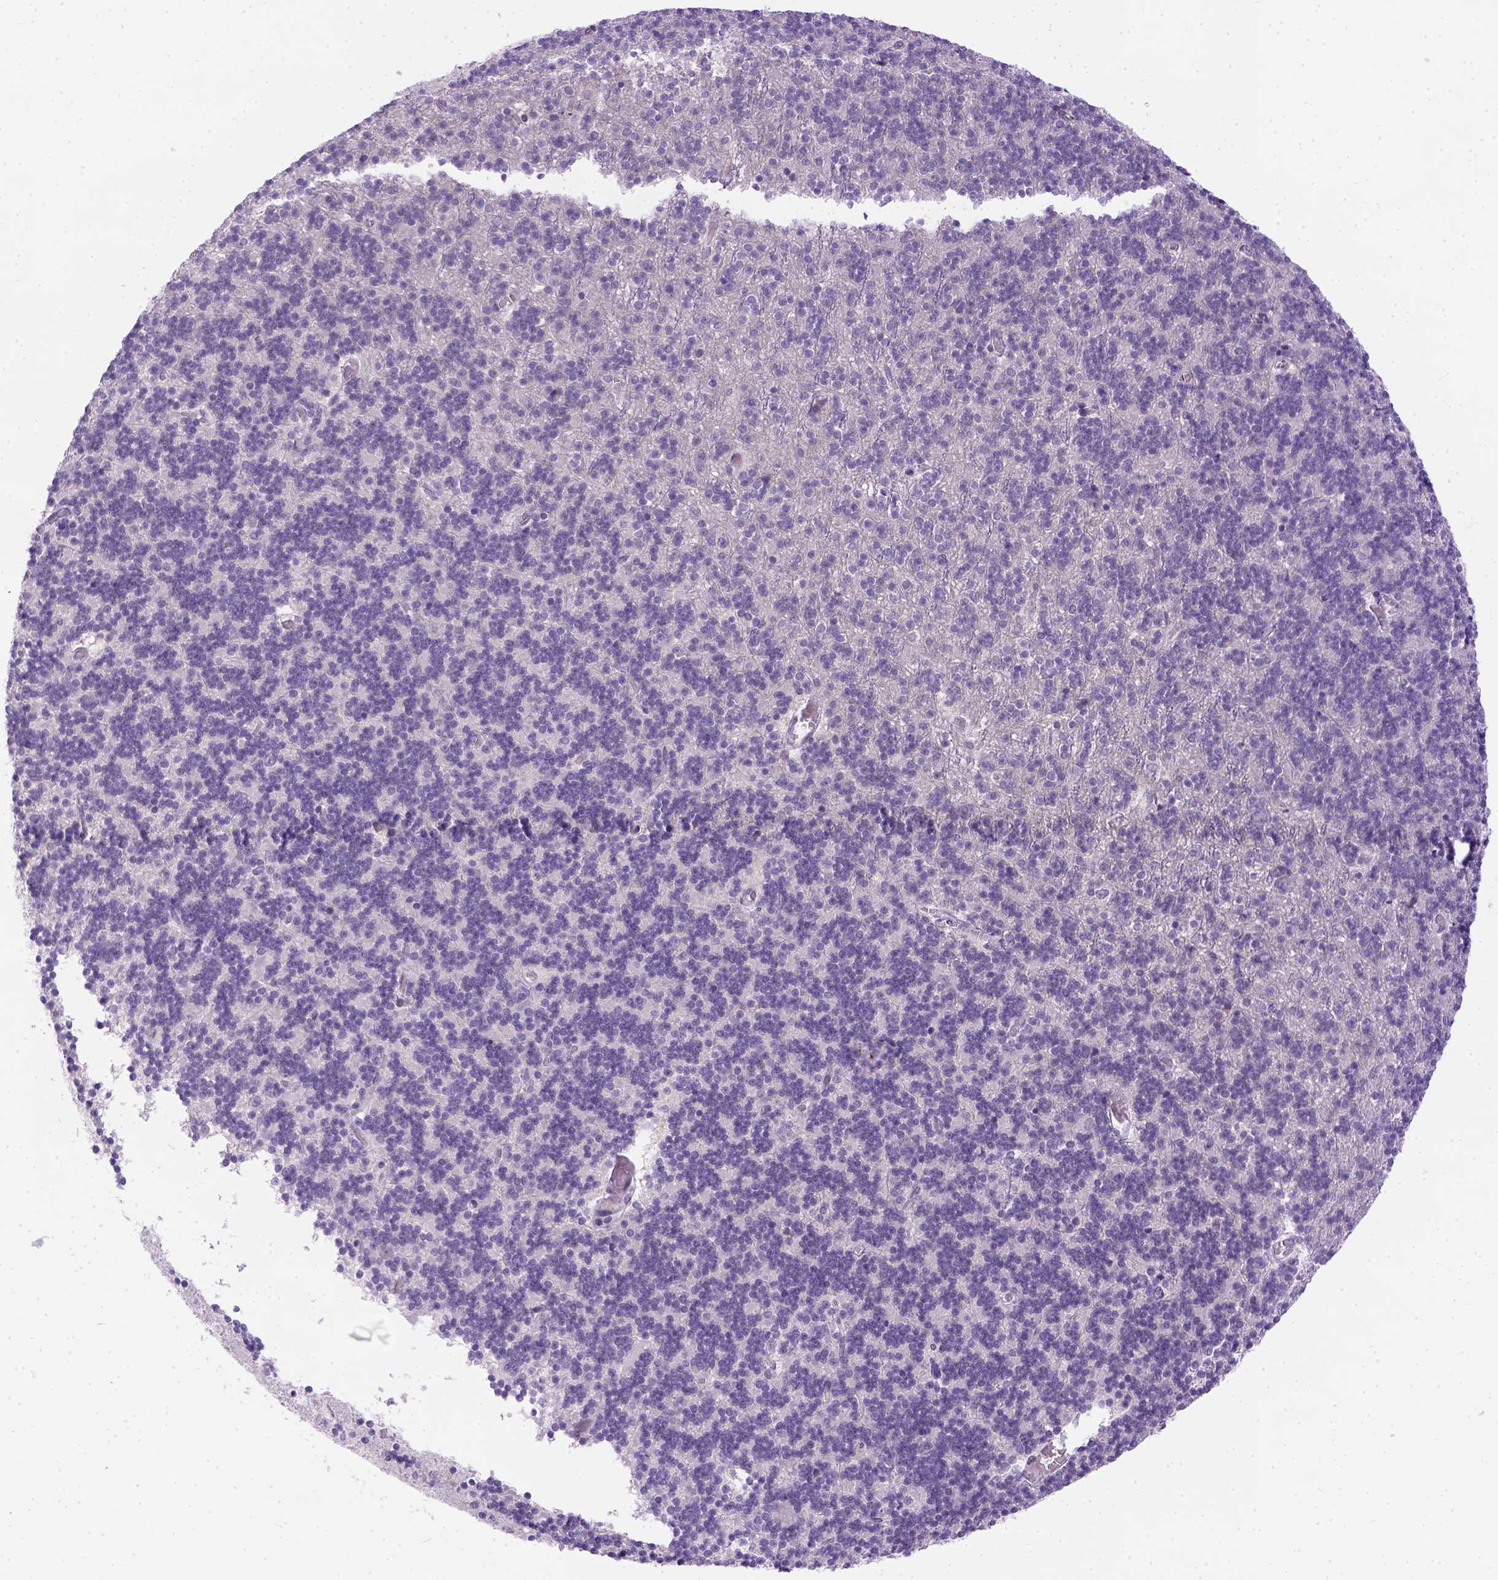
{"staining": {"intensity": "negative", "quantity": "none", "location": "none"}, "tissue": "cerebellum", "cell_type": "Cells in granular layer", "image_type": "normal", "snomed": [{"axis": "morphology", "description": "Normal tissue, NOS"}, {"axis": "topography", "description": "Cerebellum"}], "caption": "This is a micrograph of immunohistochemistry staining of unremarkable cerebellum, which shows no positivity in cells in granular layer. Nuclei are stained in blue.", "gene": "FAM184B", "patient": {"sex": "male", "age": 70}}